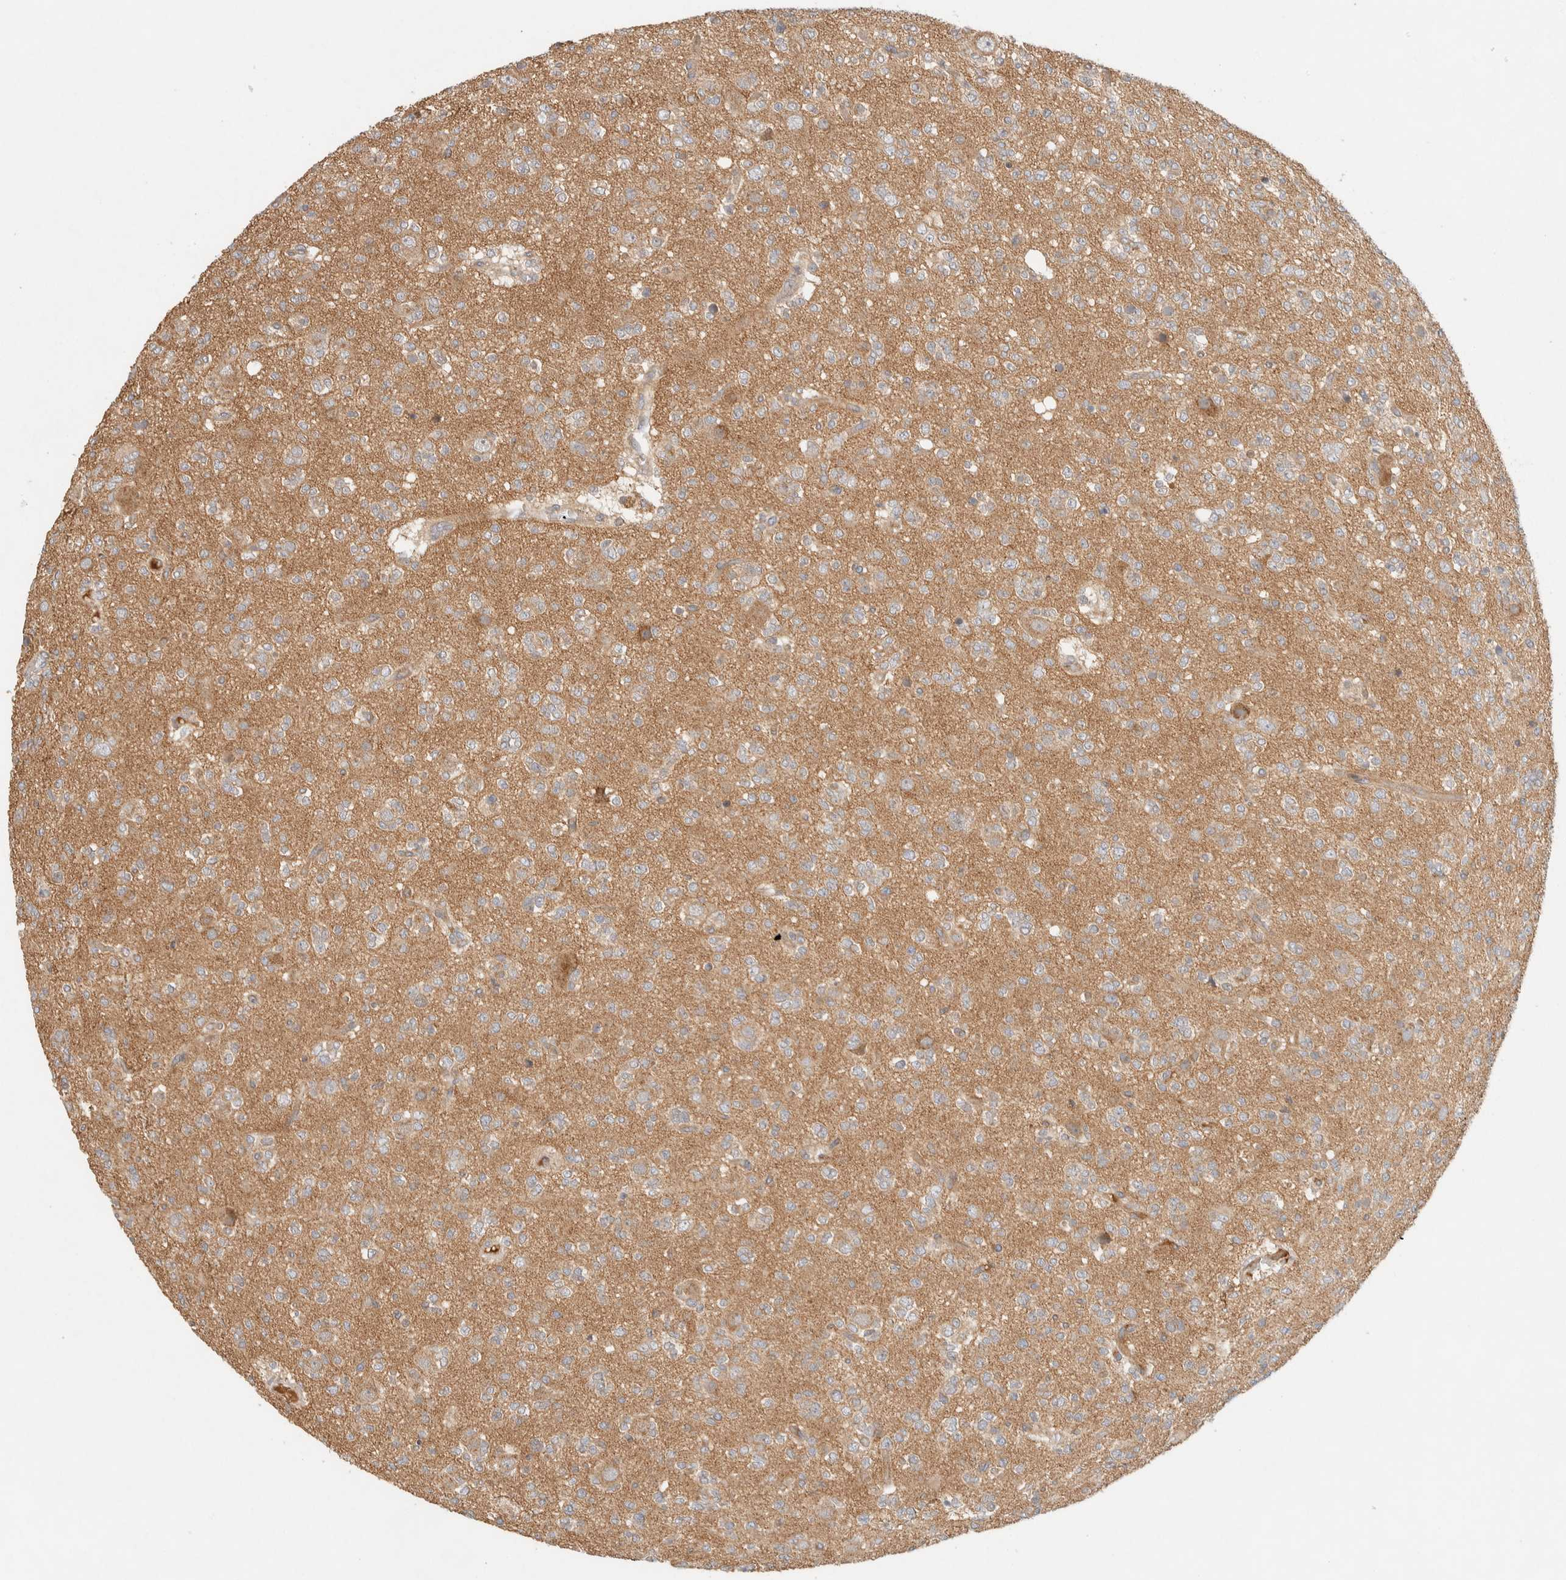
{"staining": {"intensity": "negative", "quantity": "none", "location": "none"}, "tissue": "glioma", "cell_type": "Tumor cells", "image_type": "cancer", "snomed": [{"axis": "morphology", "description": "Glioma, malignant, Low grade"}, {"axis": "topography", "description": "Brain"}], "caption": "DAB (3,3'-diaminobenzidine) immunohistochemical staining of glioma demonstrates no significant expression in tumor cells.", "gene": "FAM167A", "patient": {"sex": "male", "age": 38}}